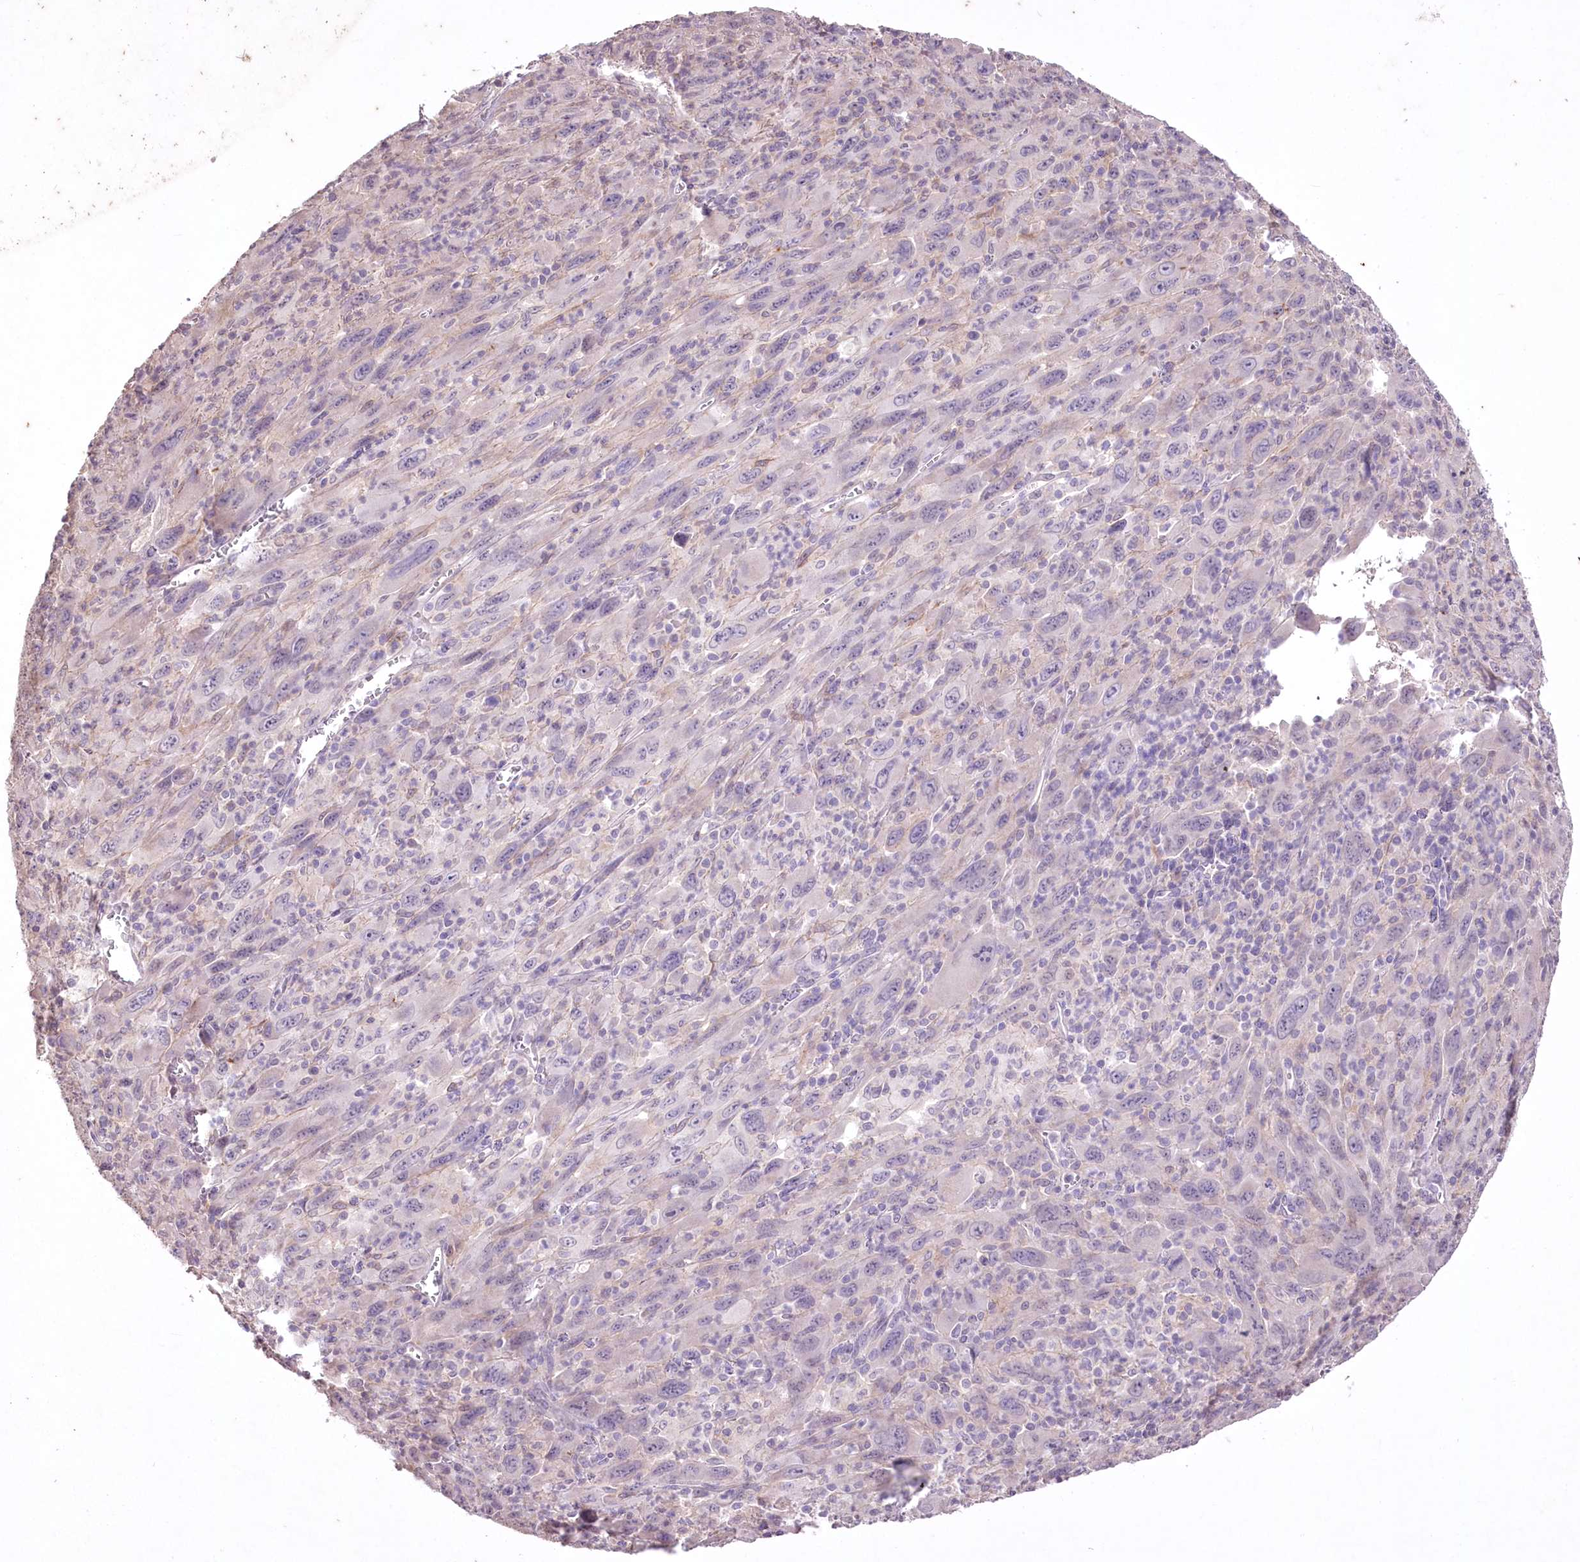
{"staining": {"intensity": "negative", "quantity": "none", "location": "none"}, "tissue": "melanoma", "cell_type": "Tumor cells", "image_type": "cancer", "snomed": [{"axis": "morphology", "description": "Malignant melanoma, Metastatic site"}, {"axis": "topography", "description": "Skin"}], "caption": "Protein analysis of melanoma reveals no significant staining in tumor cells.", "gene": "ENPP1", "patient": {"sex": "female", "age": 56}}